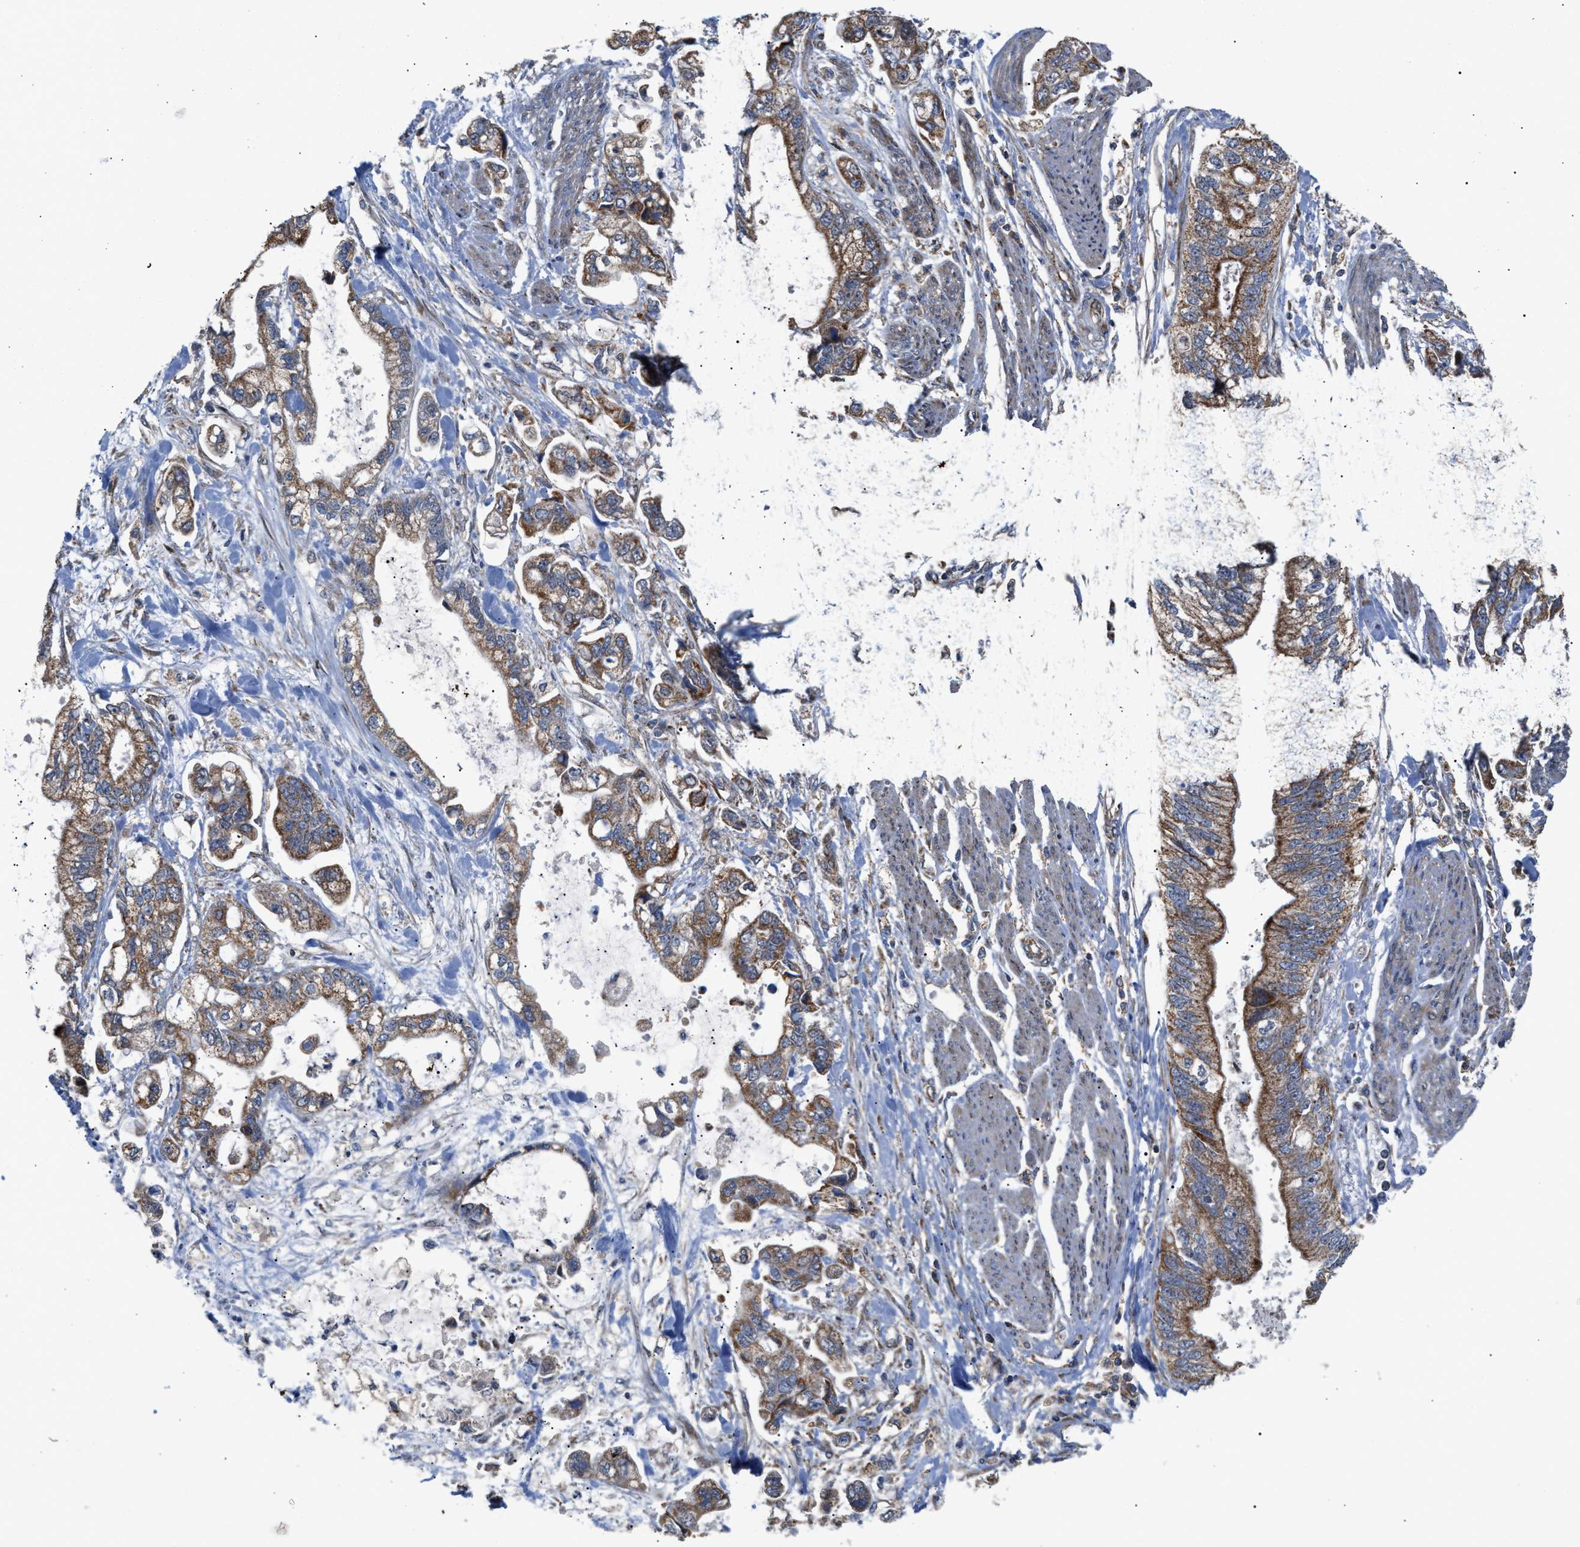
{"staining": {"intensity": "moderate", "quantity": ">75%", "location": "cytoplasmic/membranous"}, "tissue": "stomach cancer", "cell_type": "Tumor cells", "image_type": "cancer", "snomed": [{"axis": "morphology", "description": "Normal tissue, NOS"}, {"axis": "morphology", "description": "Adenocarcinoma, NOS"}, {"axis": "topography", "description": "Stomach"}], "caption": "Tumor cells show moderate cytoplasmic/membranous staining in about >75% of cells in stomach cancer (adenocarcinoma).", "gene": "TACO1", "patient": {"sex": "male", "age": 62}}